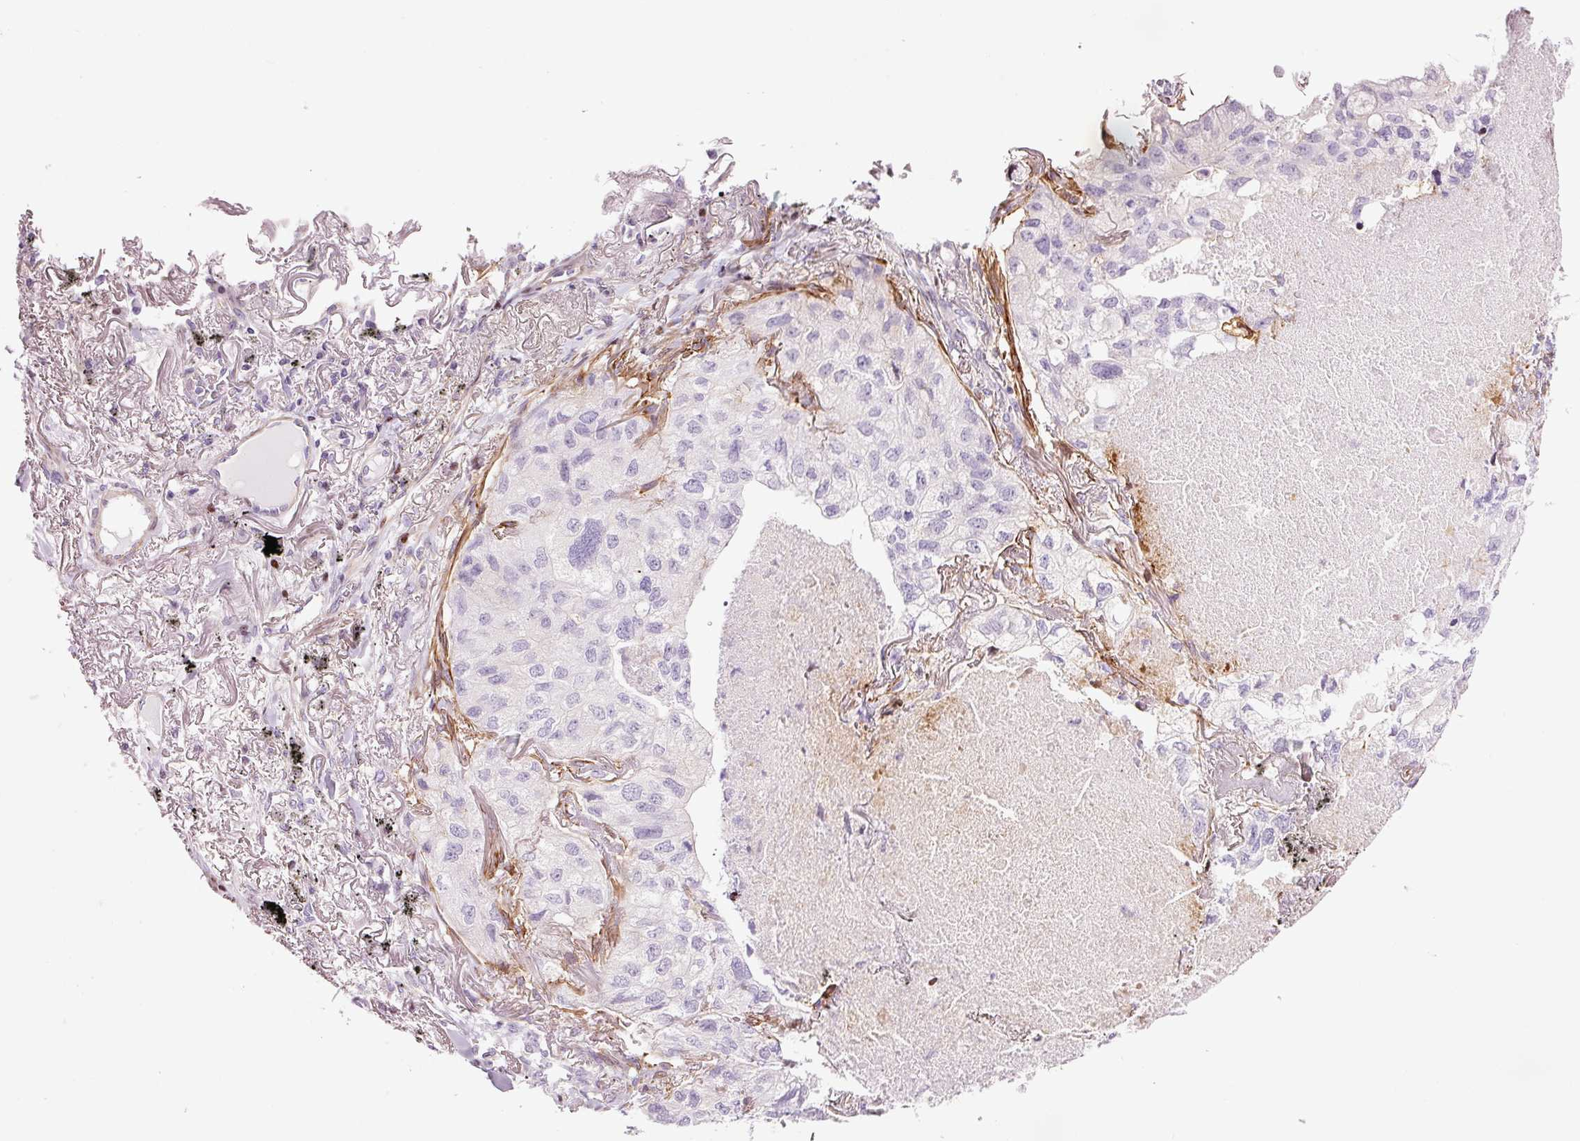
{"staining": {"intensity": "negative", "quantity": "none", "location": "none"}, "tissue": "lung cancer", "cell_type": "Tumor cells", "image_type": "cancer", "snomed": [{"axis": "morphology", "description": "Adenocarcinoma, NOS"}, {"axis": "topography", "description": "Lung"}], "caption": "Tumor cells show no significant positivity in adenocarcinoma (lung).", "gene": "ANKRD20A1", "patient": {"sex": "male", "age": 65}}